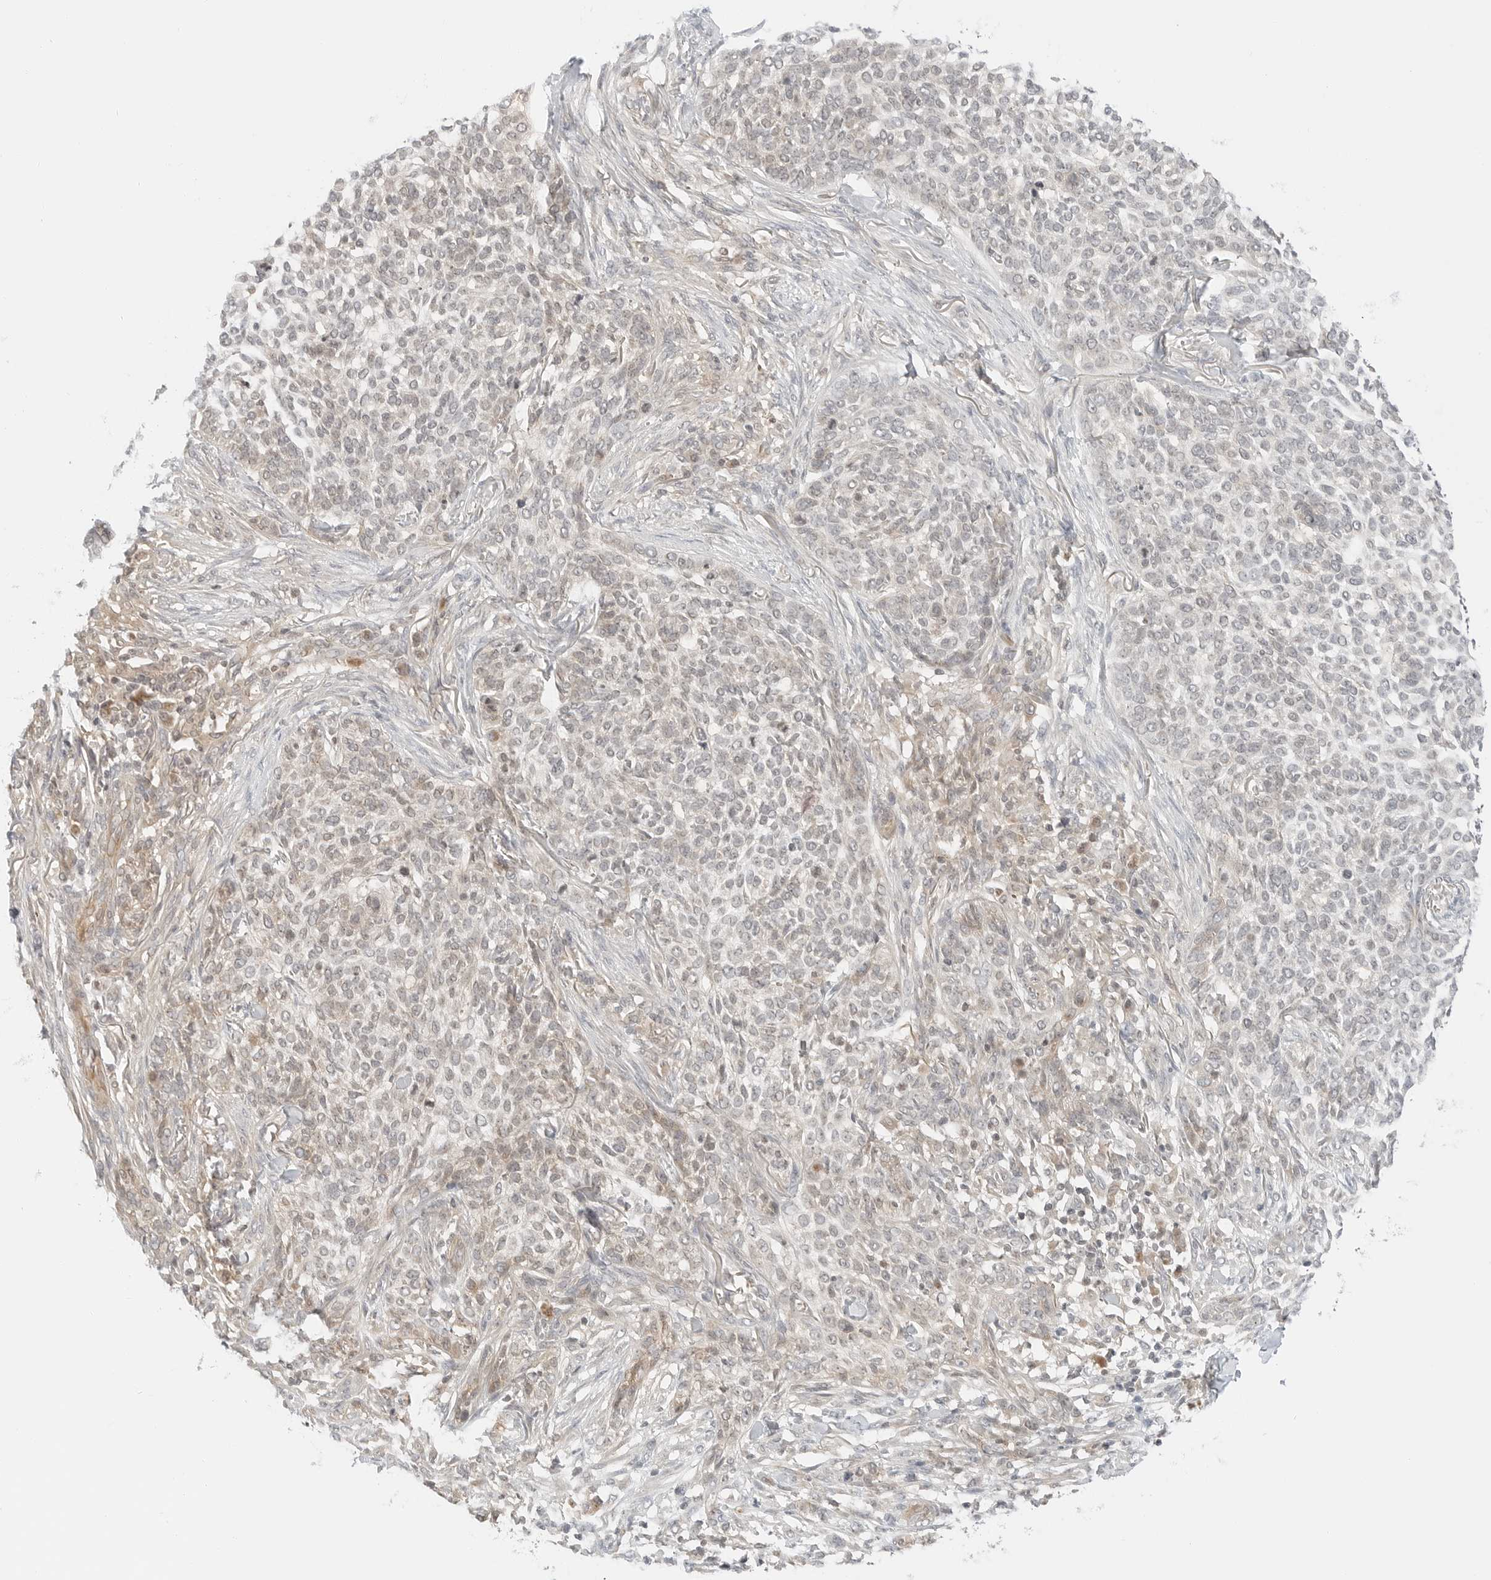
{"staining": {"intensity": "weak", "quantity": "25%-75%", "location": "cytoplasmic/membranous"}, "tissue": "skin cancer", "cell_type": "Tumor cells", "image_type": "cancer", "snomed": [{"axis": "morphology", "description": "Basal cell carcinoma"}, {"axis": "topography", "description": "Skin"}], "caption": "Immunohistochemical staining of human skin cancer (basal cell carcinoma) reveals weak cytoplasmic/membranous protein expression in about 25%-75% of tumor cells.", "gene": "IQCC", "patient": {"sex": "female", "age": 64}}